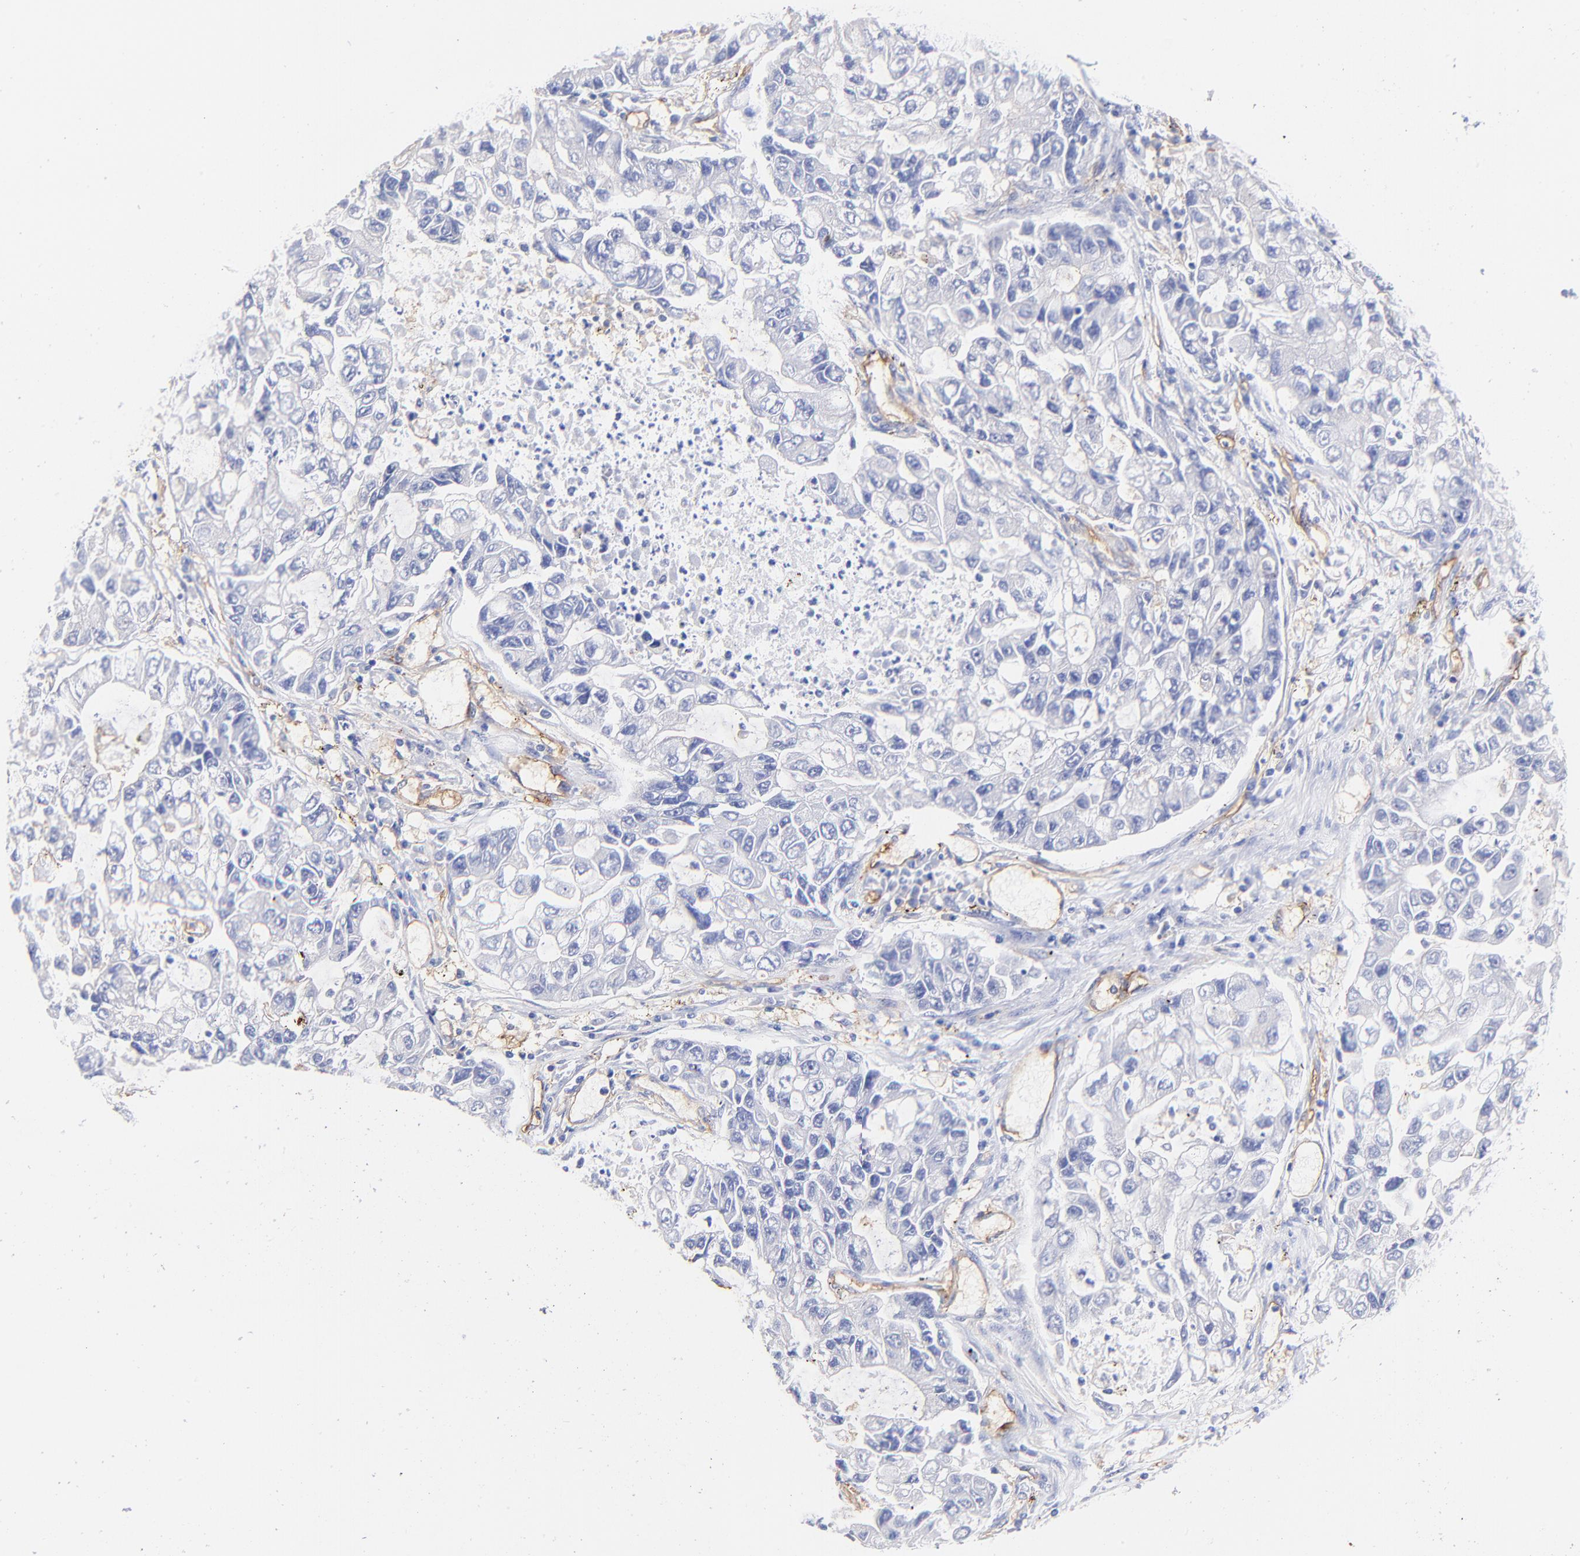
{"staining": {"intensity": "negative", "quantity": "none", "location": "none"}, "tissue": "lung cancer", "cell_type": "Tumor cells", "image_type": "cancer", "snomed": [{"axis": "morphology", "description": "Adenocarcinoma, NOS"}, {"axis": "topography", "description": "Lung"}], "caption": "This photomicrograph is of lung cancer stained with IHC to label a protein in brown with the nuclei are counter-stained blue. There is no expression in tumor cells. (DAB immunohistochemistry (IHC), high magnification).", "gene": "SLC44A2", "patient": {"sex": "female", "age": 51}}